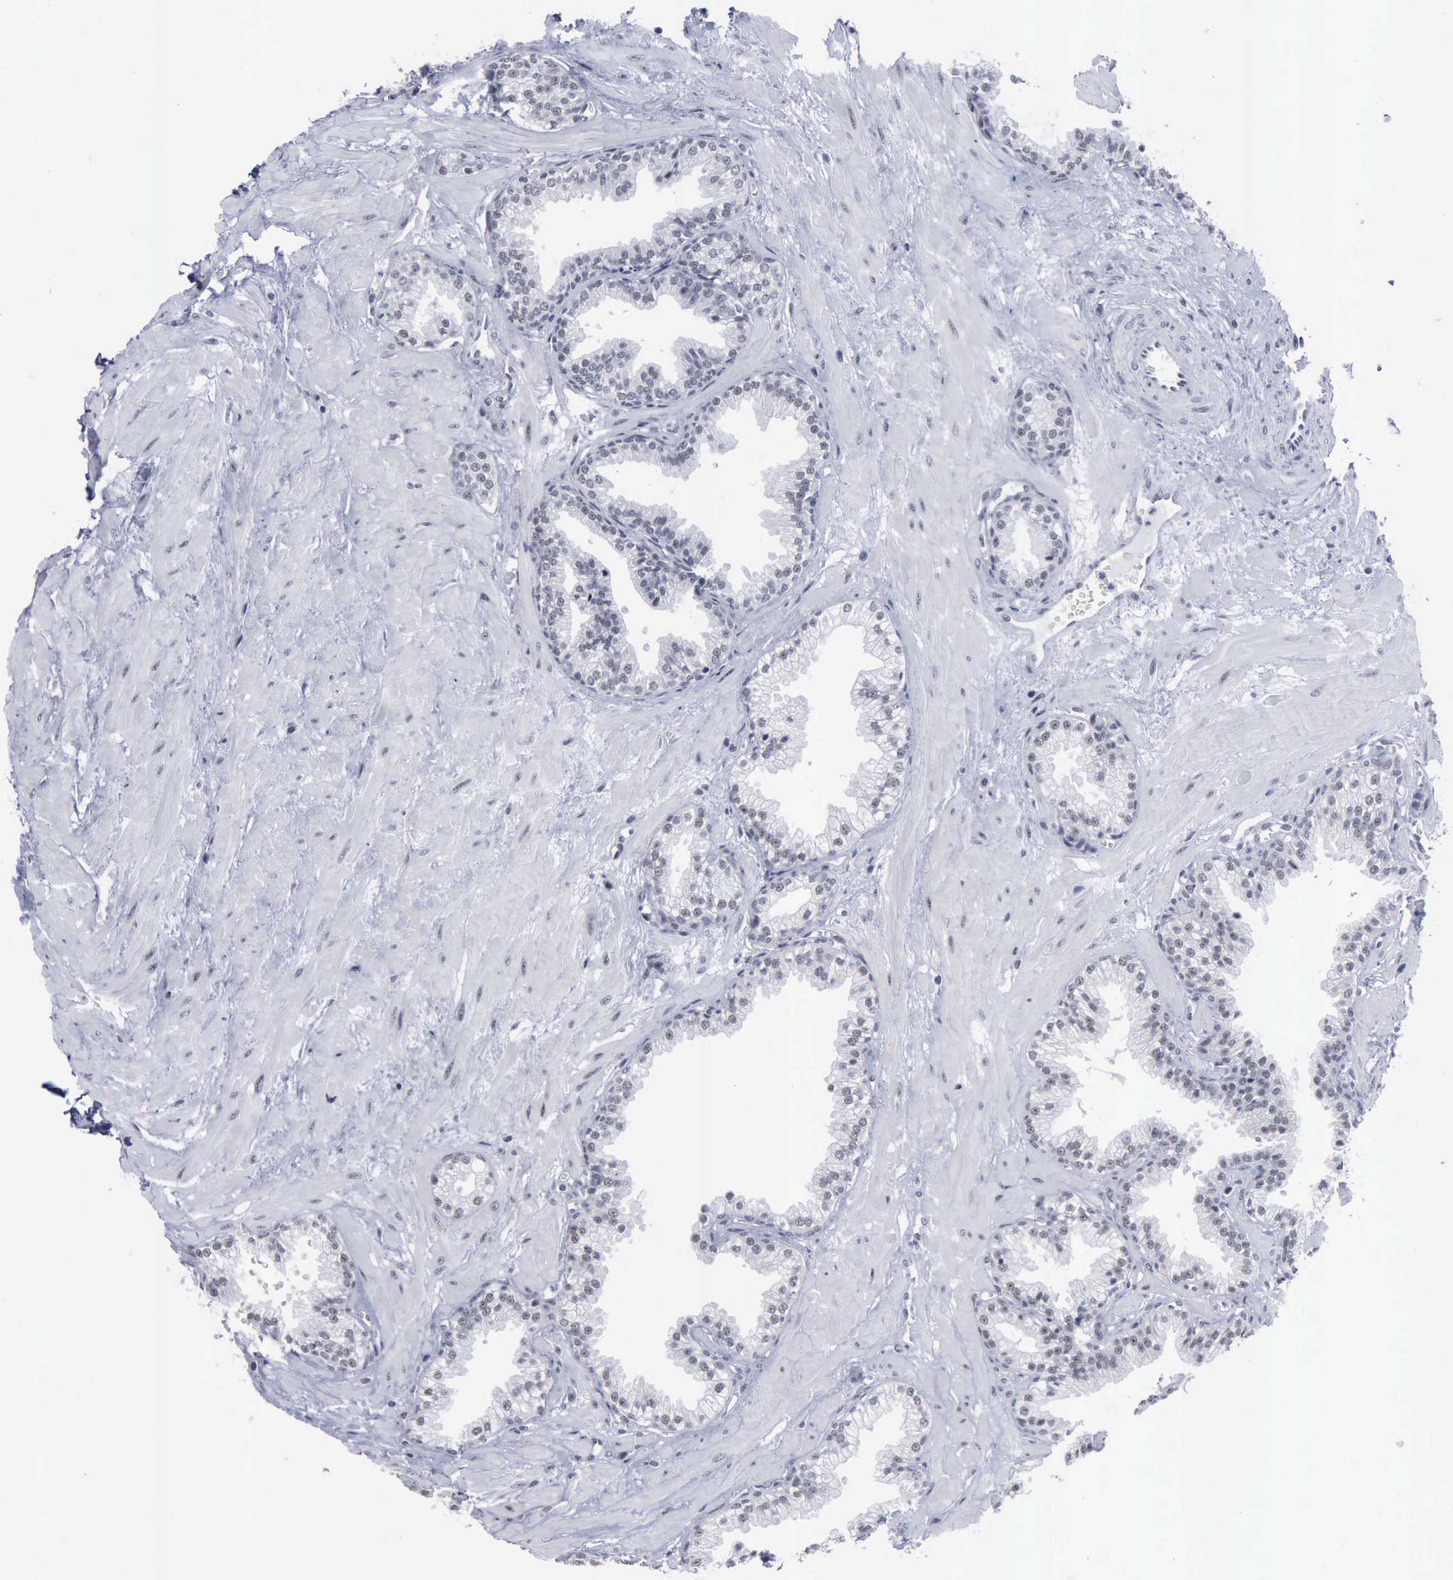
{"staining": {"intensity": "negative", "quantity": "none", "location": "none"}, "tissue": "prostate", "cell_type": "Glandular cells", "image_type": "normal", "snomed": [{"axis": "morphology", "description": "Normal tissue, NOS"}, {"axis": "topography", "description": "Prostate"}], "caption": "Glandular cells are negative for protein expression in benign human prostate. (Stains: DAB immunohistochemistry (IHC) with hematoxylin counter stain, Microscopy: brightfield microscopy at high magnification).", "gene": "BRD1", "patient": {"sex": "male", "age": 64}}